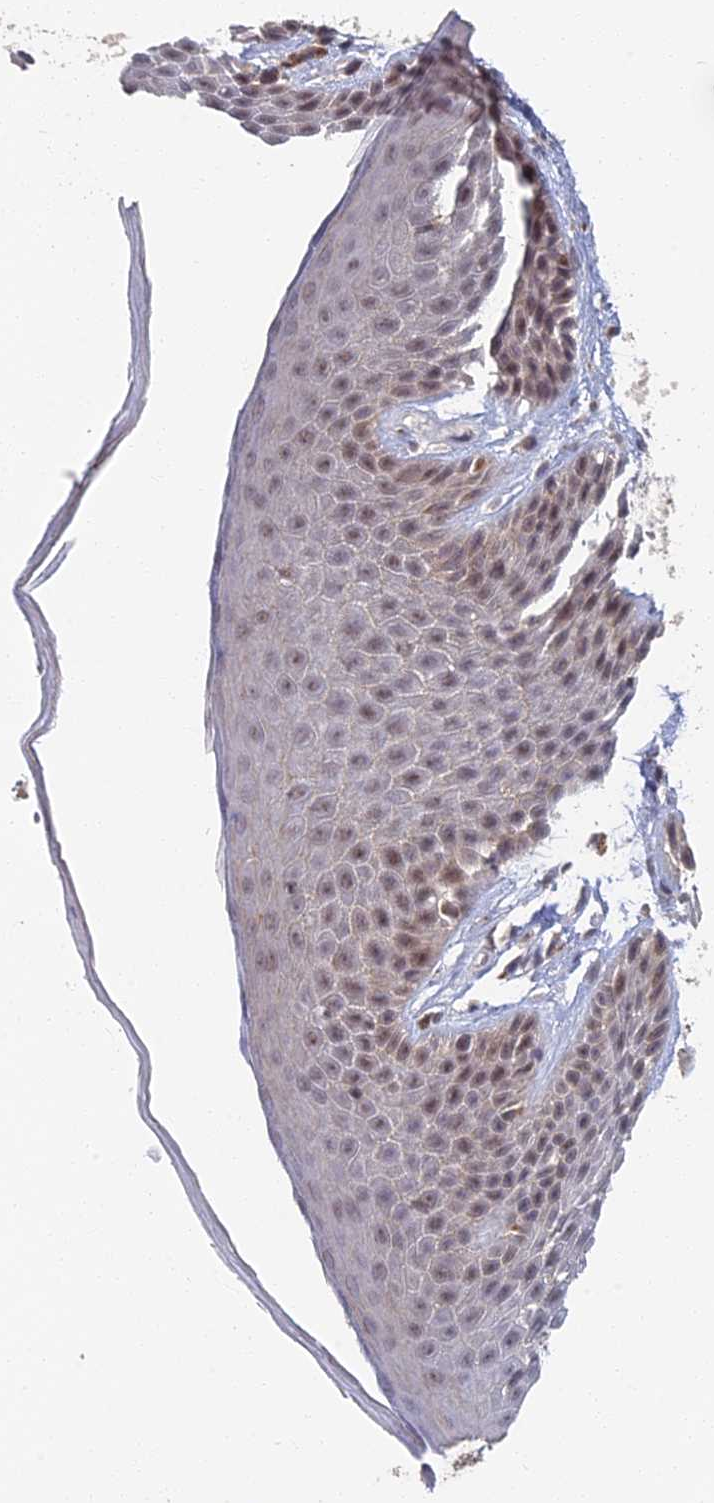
{"staining": {"intensity": "weak", "quantity": "<25%", "location": "nuclear"}, "tissue": "skin", "cell_type": "Epidermal cells", "image_type": "normal", "snomed": [{"axis": "morphology", "description": "Normal tissue, NOS"}, {"axis": "topography", "description": "Anal"}], "caption": "Immunohistochemistry (IHC) image of unremarkable human skin stained for a protein (brown), which demonstrates no expression in epidermal cells. (DAB (3,3'-diaminobenzidine) immunohistochemistry (IHC) visualized using brightfield microscopy, high magnification).", "gene": "GPATCH1", "patient": {"sex": "male", "age": 74}}